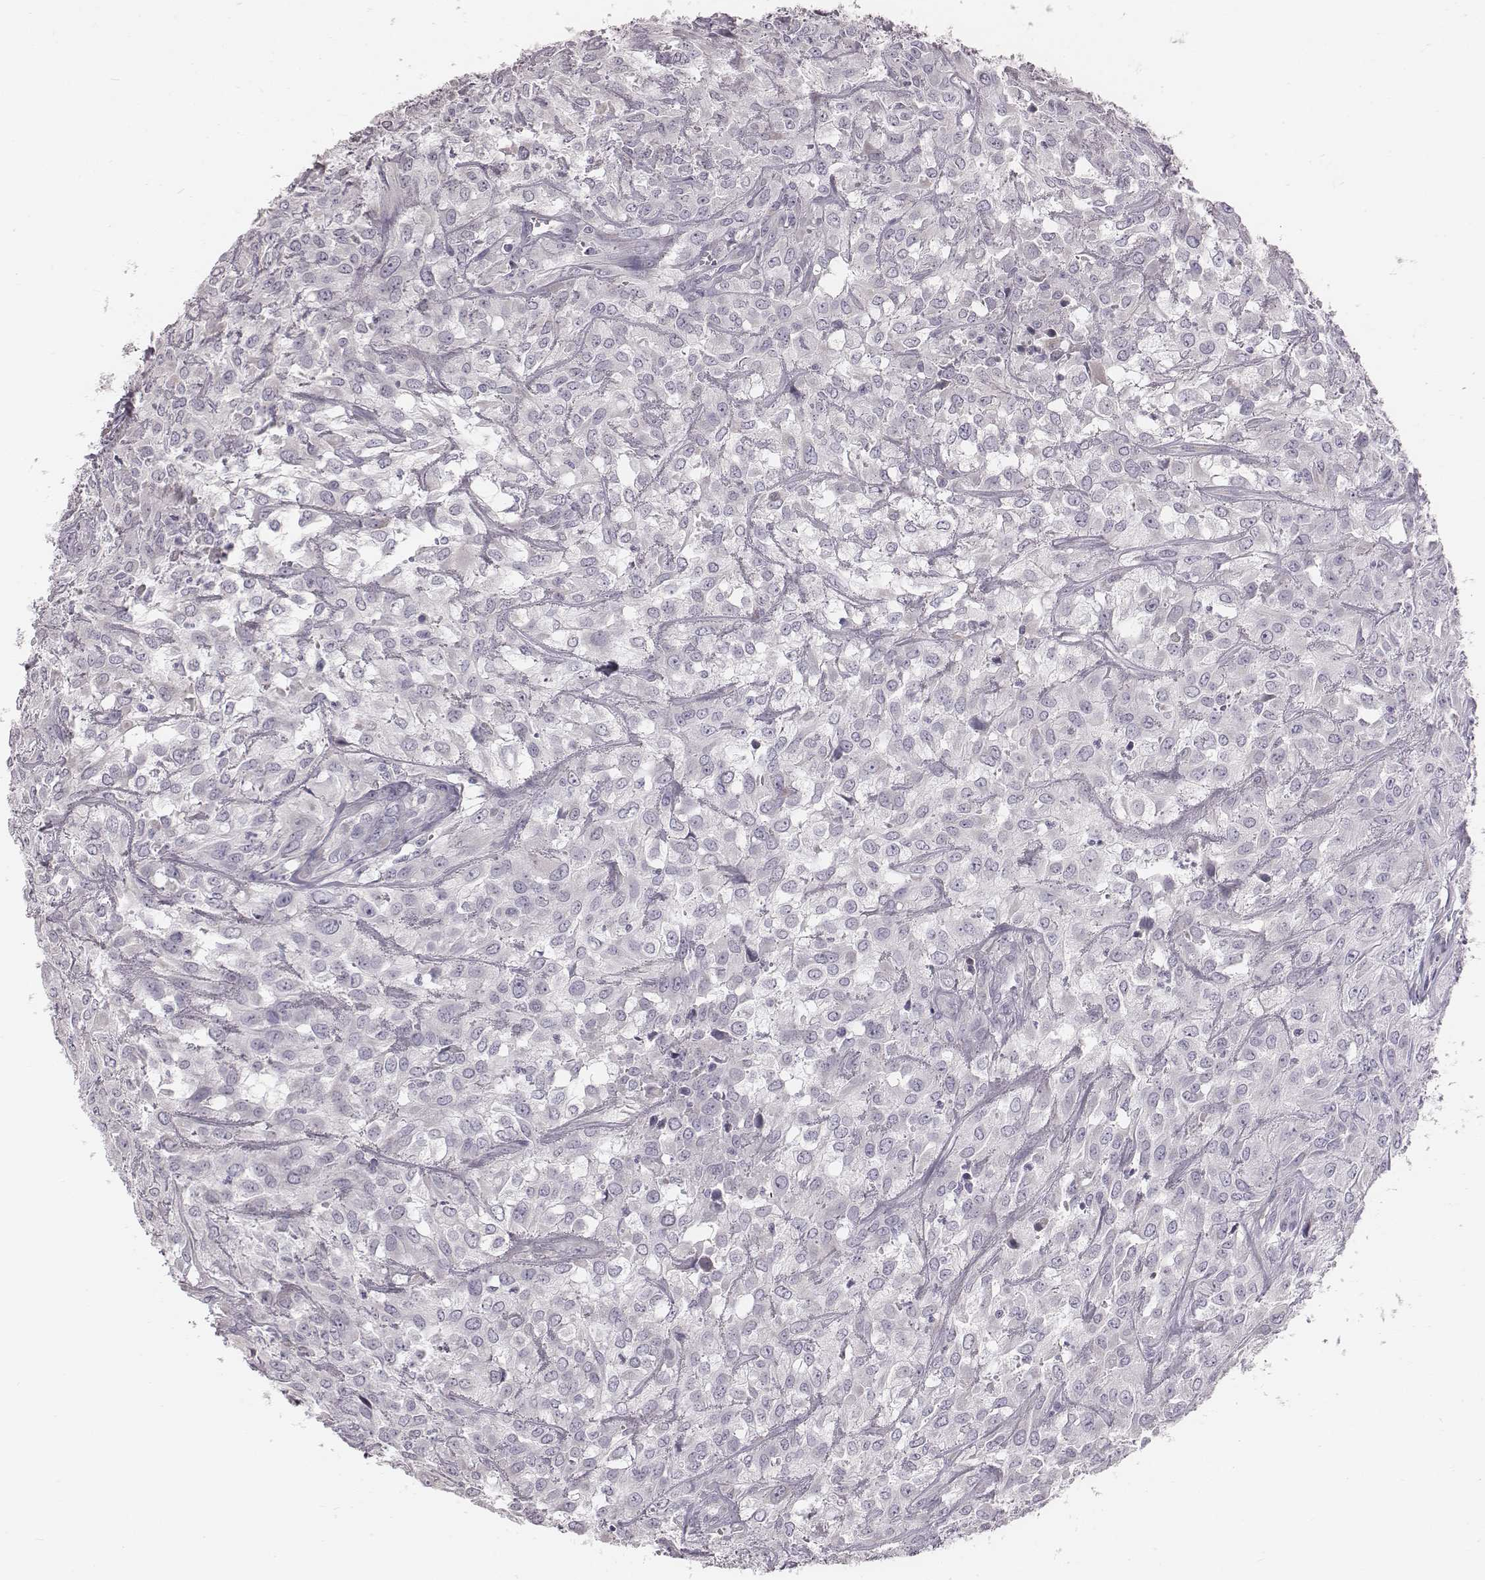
{"staining": {"intensity": "negative", "quantity": "none", "location": "none"}, "tissue": "urothelial cancer", "cell_type": "Tumor cells", "image_type": "cancer", "snomed": [{"axis": "morphology", "description": "Urothelial carcinoma, High grade"}, {"axis": "topography", "description": "Urinary bladder"}], "caption": "IHC of human urothelial cancer displays no positivity in tumor cells.", "gene": "C6orf58", "patient": {"sex": "male", "age": 67}}